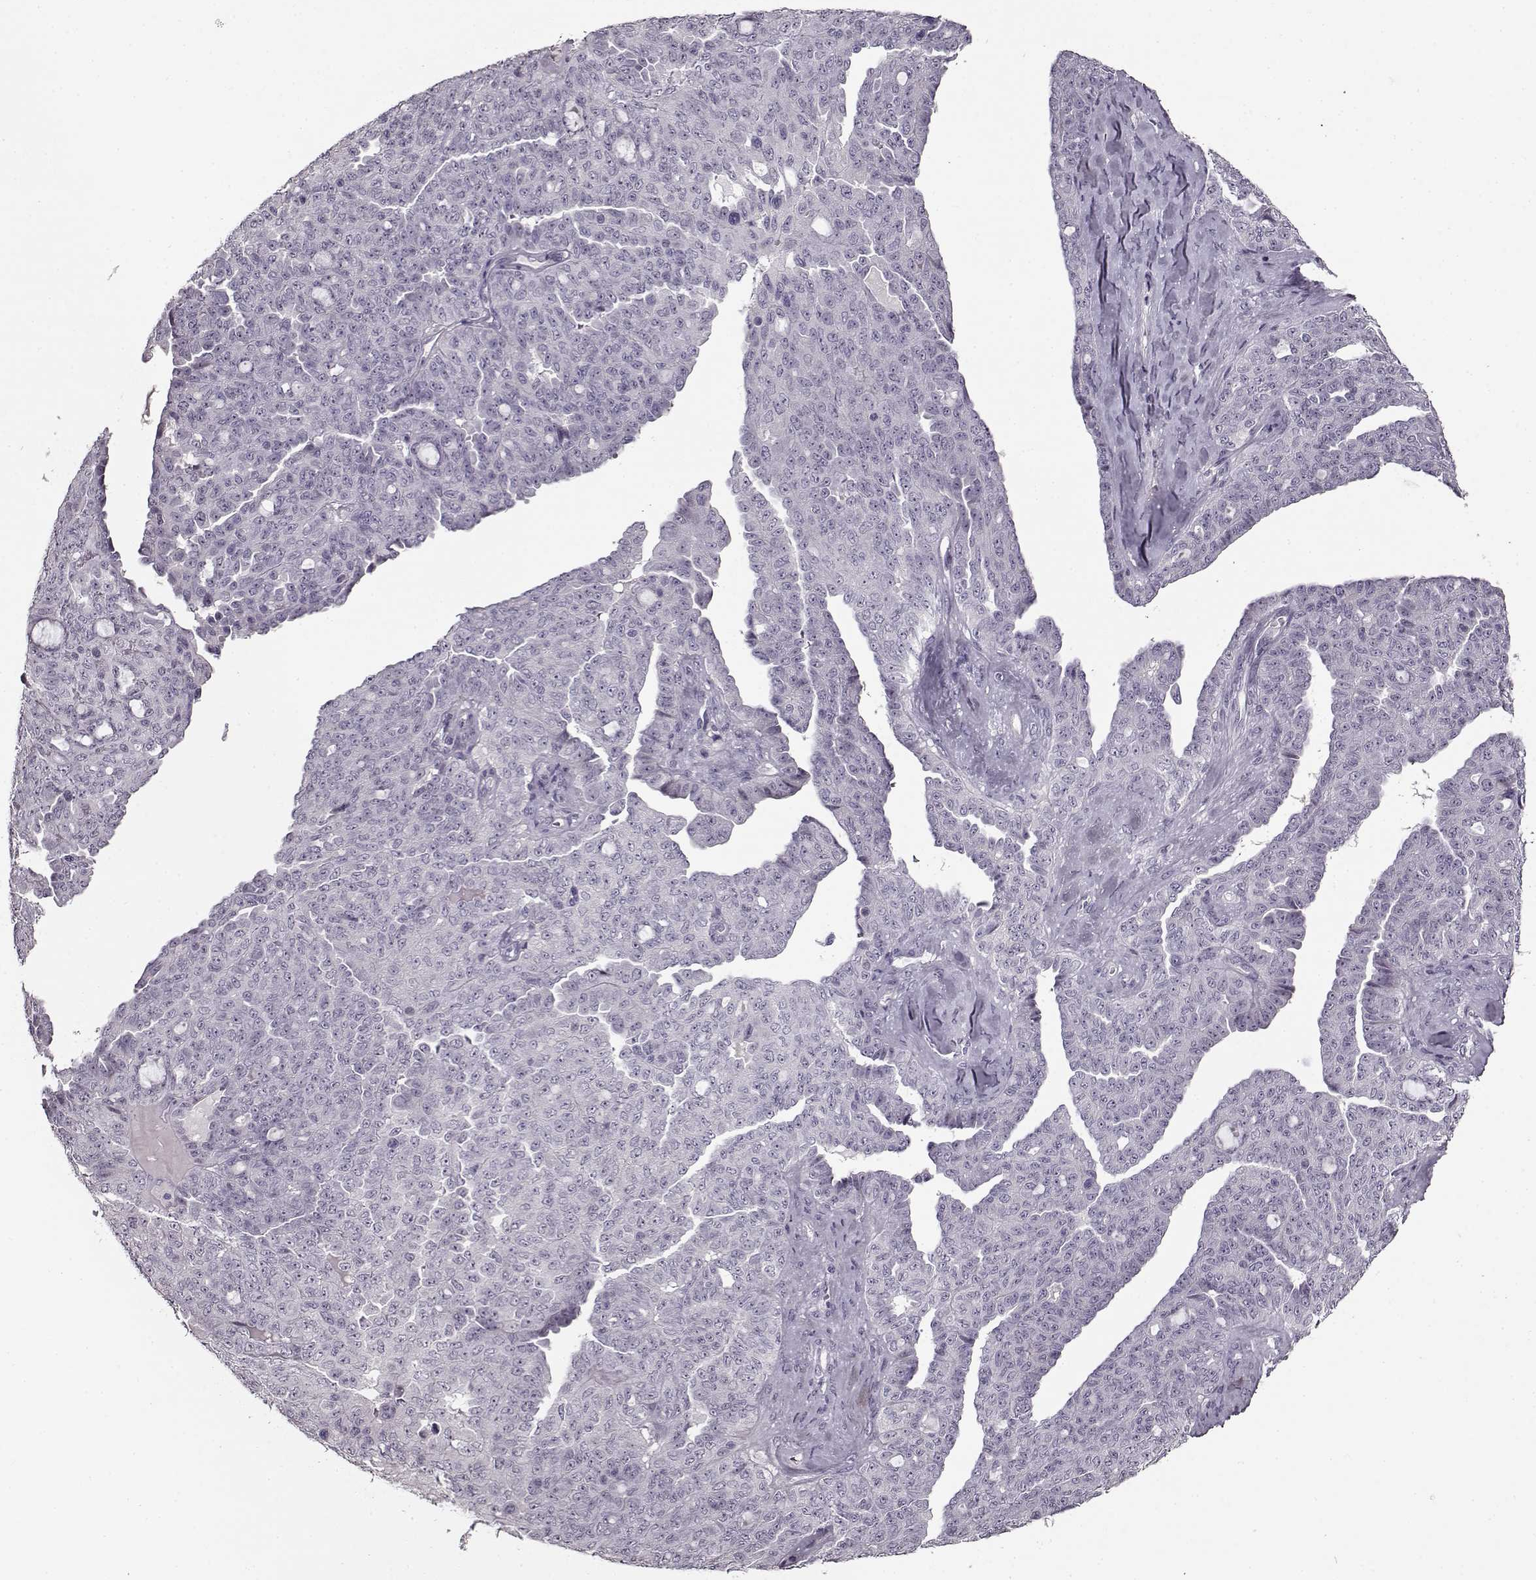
{"staining": {"intensity": "negative", "quantity": "none", "location": "none"}, "tissue": "ovarian cancer", "cell_type": "Tumor cells", "image_type": "cancer", "snomed": [{"axis": "morphology", "description": "Cystadenocarcinoma, serous, NOS"}, {"axis": "topography", "description": "Ovary"}], "caption": "Ovarian serous cystadenocarcinoma was stained to show a protein in brown. There is no significant positivity in tumor cells.", "gene": "FSHB", "patient": {"sex": "female", "age": 71}}